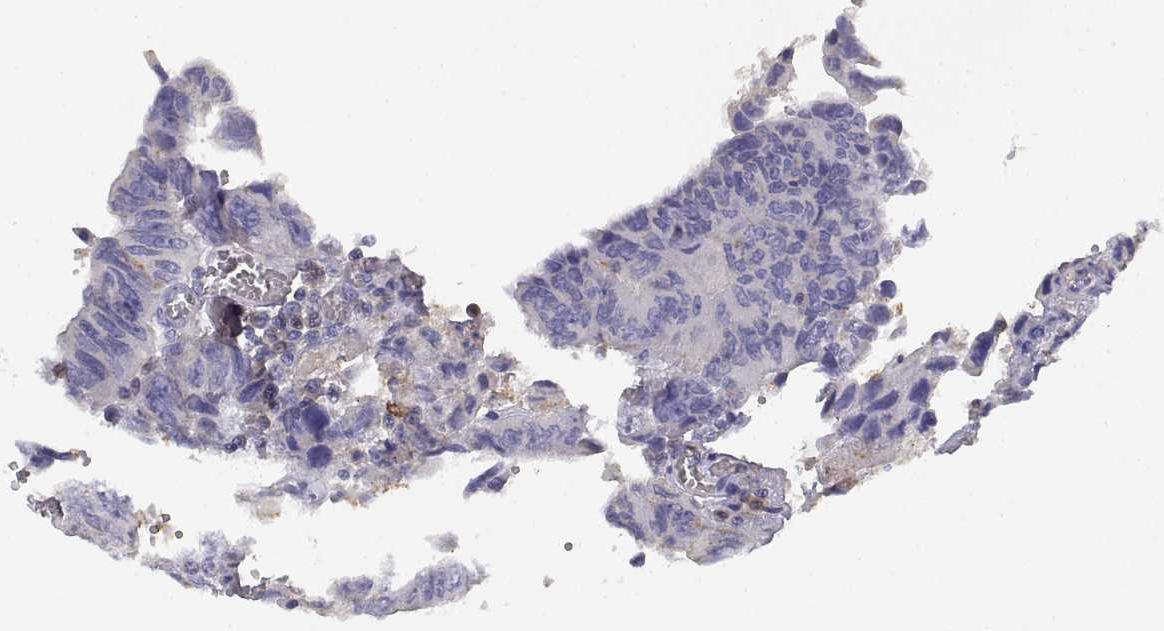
{"staining": {"intensity": "negative", "quantity": "none", "location": "none"}, "tissue": "colorectal cancer", "cell_type": "Tumor cells", "image_type": "cancer", "snomed": [{"axis": "morphology", "description": "Adenocarcinoma, NOS"}, {"axis": "topography", "description": "Colon"}], "caption": "An image of human colorectal cancer is negative for staining in tumor cells.", "gene": "ADA", "patient": {"sex": "female", "age": 84}}